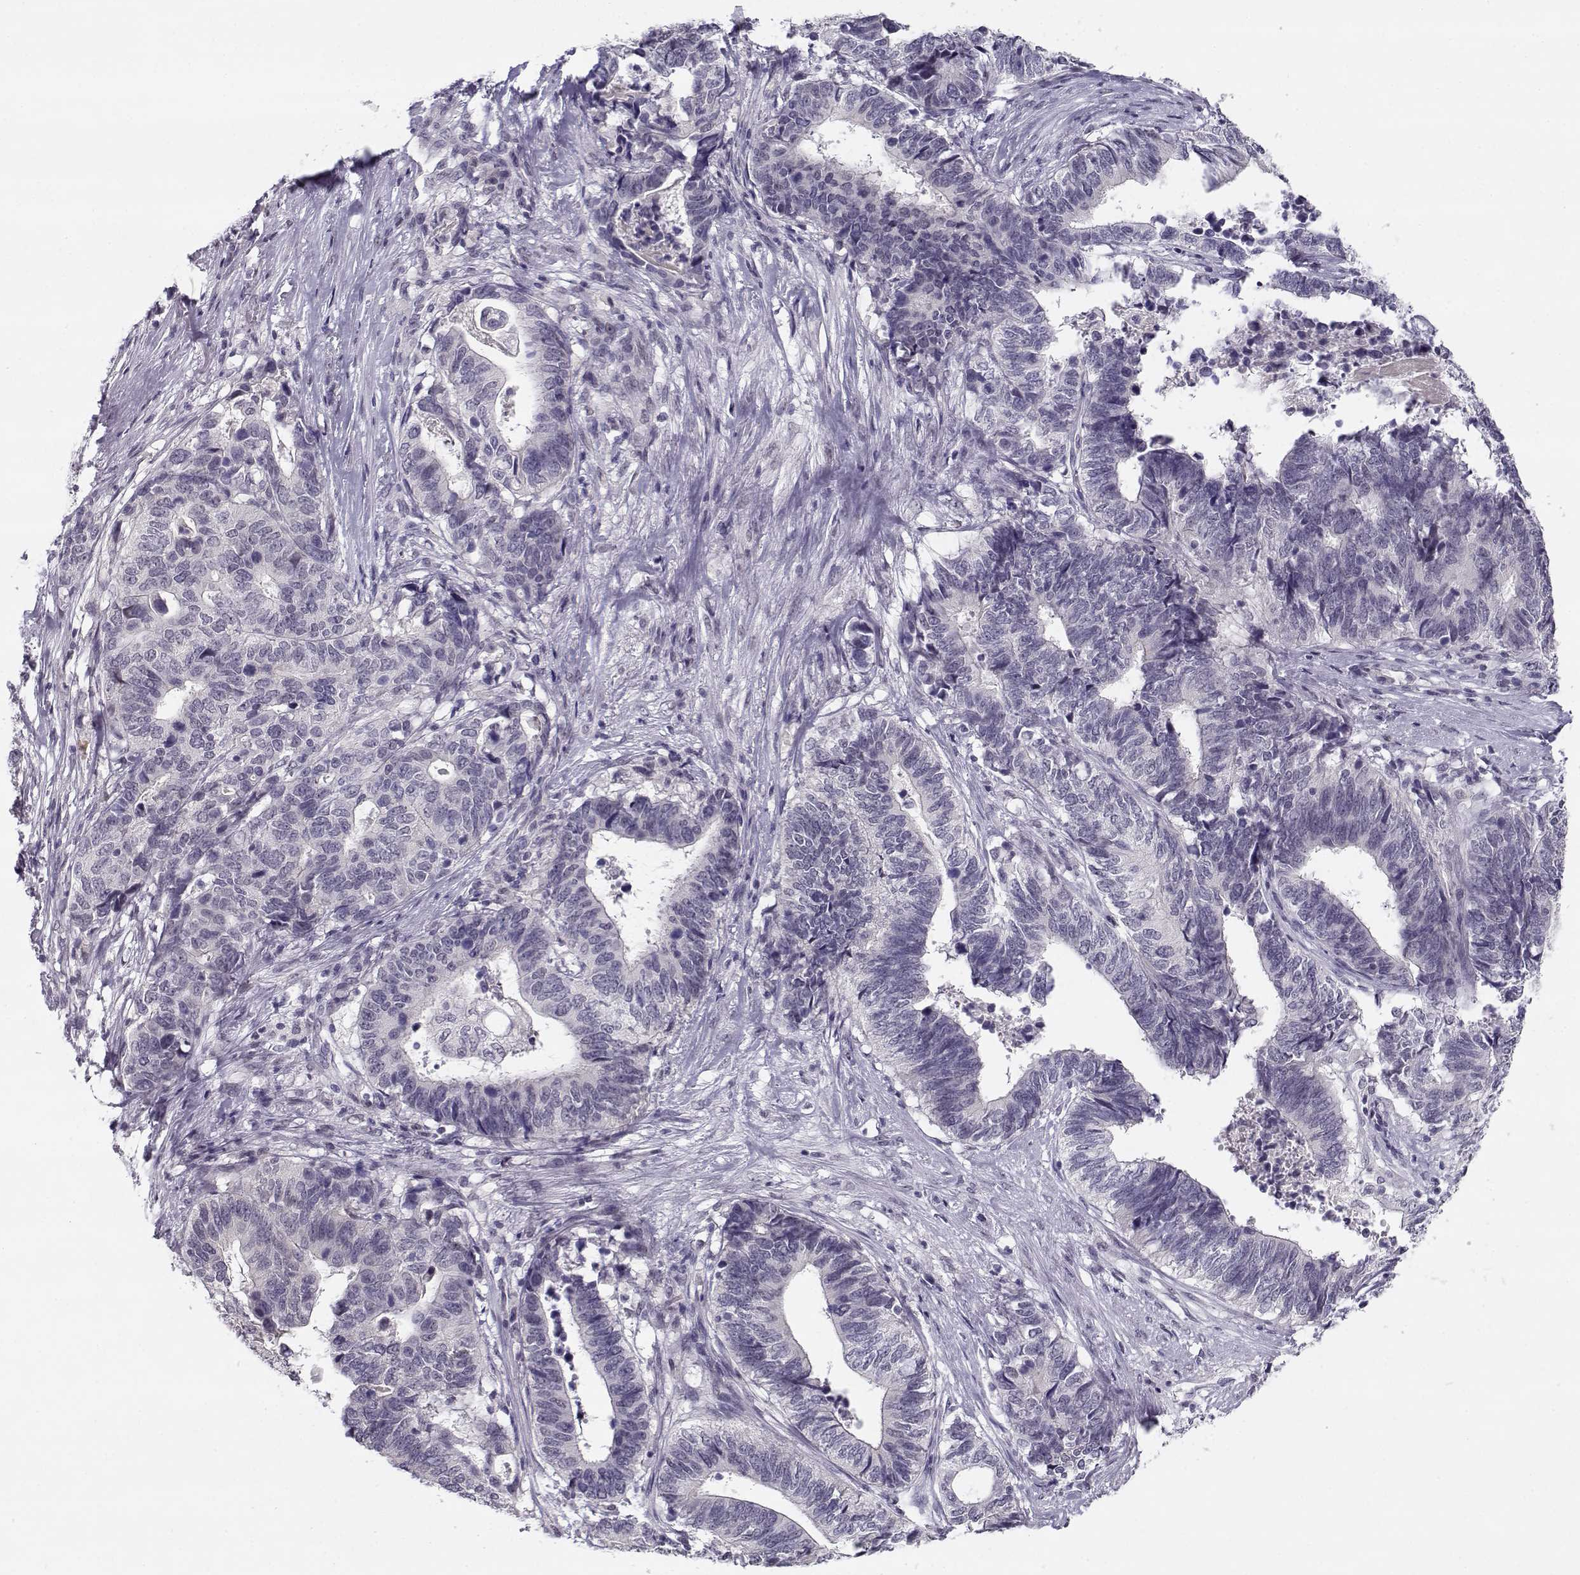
{"staining": {"intensity": "negative", "quantity": "none", "location": "none"}, "tissue": "stomach cancer", "cell_type": "Tumor cells", "image_type": "cancer", "snomed": [{"axis": "morphology", "description": "Adenocarcinoma, NOS"}, {"axis": "topography", "description": "Stomach, upper"}], "caption": "IHC histopathology image of human stomach cancer stained for a protein (brown), which reveals no staining in tumor cells.", "gene": "C16orf86", "patient": {"sex": "female", "age": 67}}